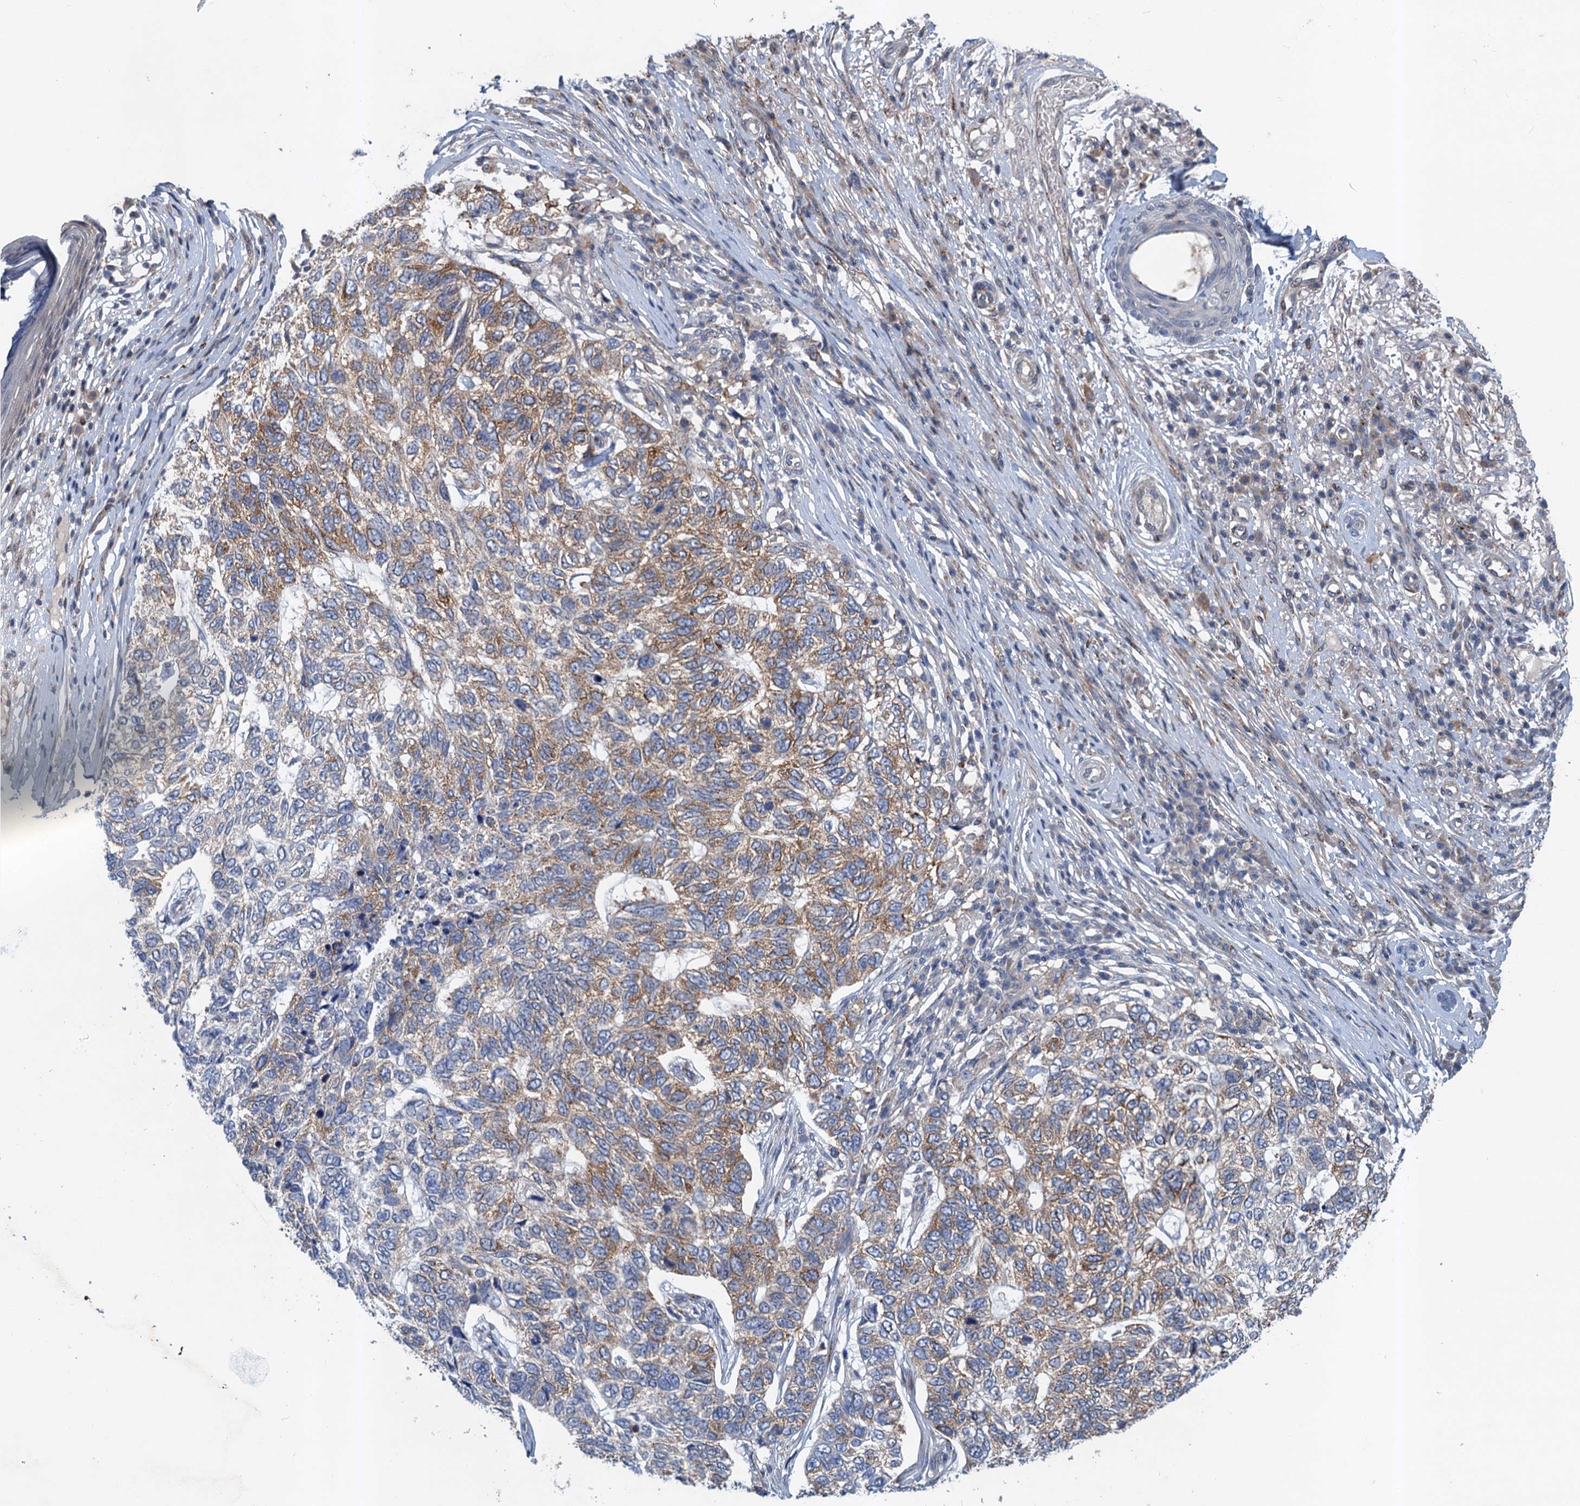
{"staining": {"intensity": "moderate", "quantity": ">75%", "location": "cytoplasmic/membranous"}, "tissue": "skin cancer", "cell_type": "Tumor cells", "image_type": "cancer", "snomed": [{"axis": "morphology", "description": "Basal cell carcinoma"}, {"axis": "topography", "description": "Skin"}], "caption": "DAB (3,3'-diaminobenzidine) immunohistochemical staining of basal cell carcinoma (skin) displays moderate cytoplasmic/membranous protein positivity in about >75% of tumor cells.", "gene": "NBEA", "patient": {"sex": "female", "age": 65}}